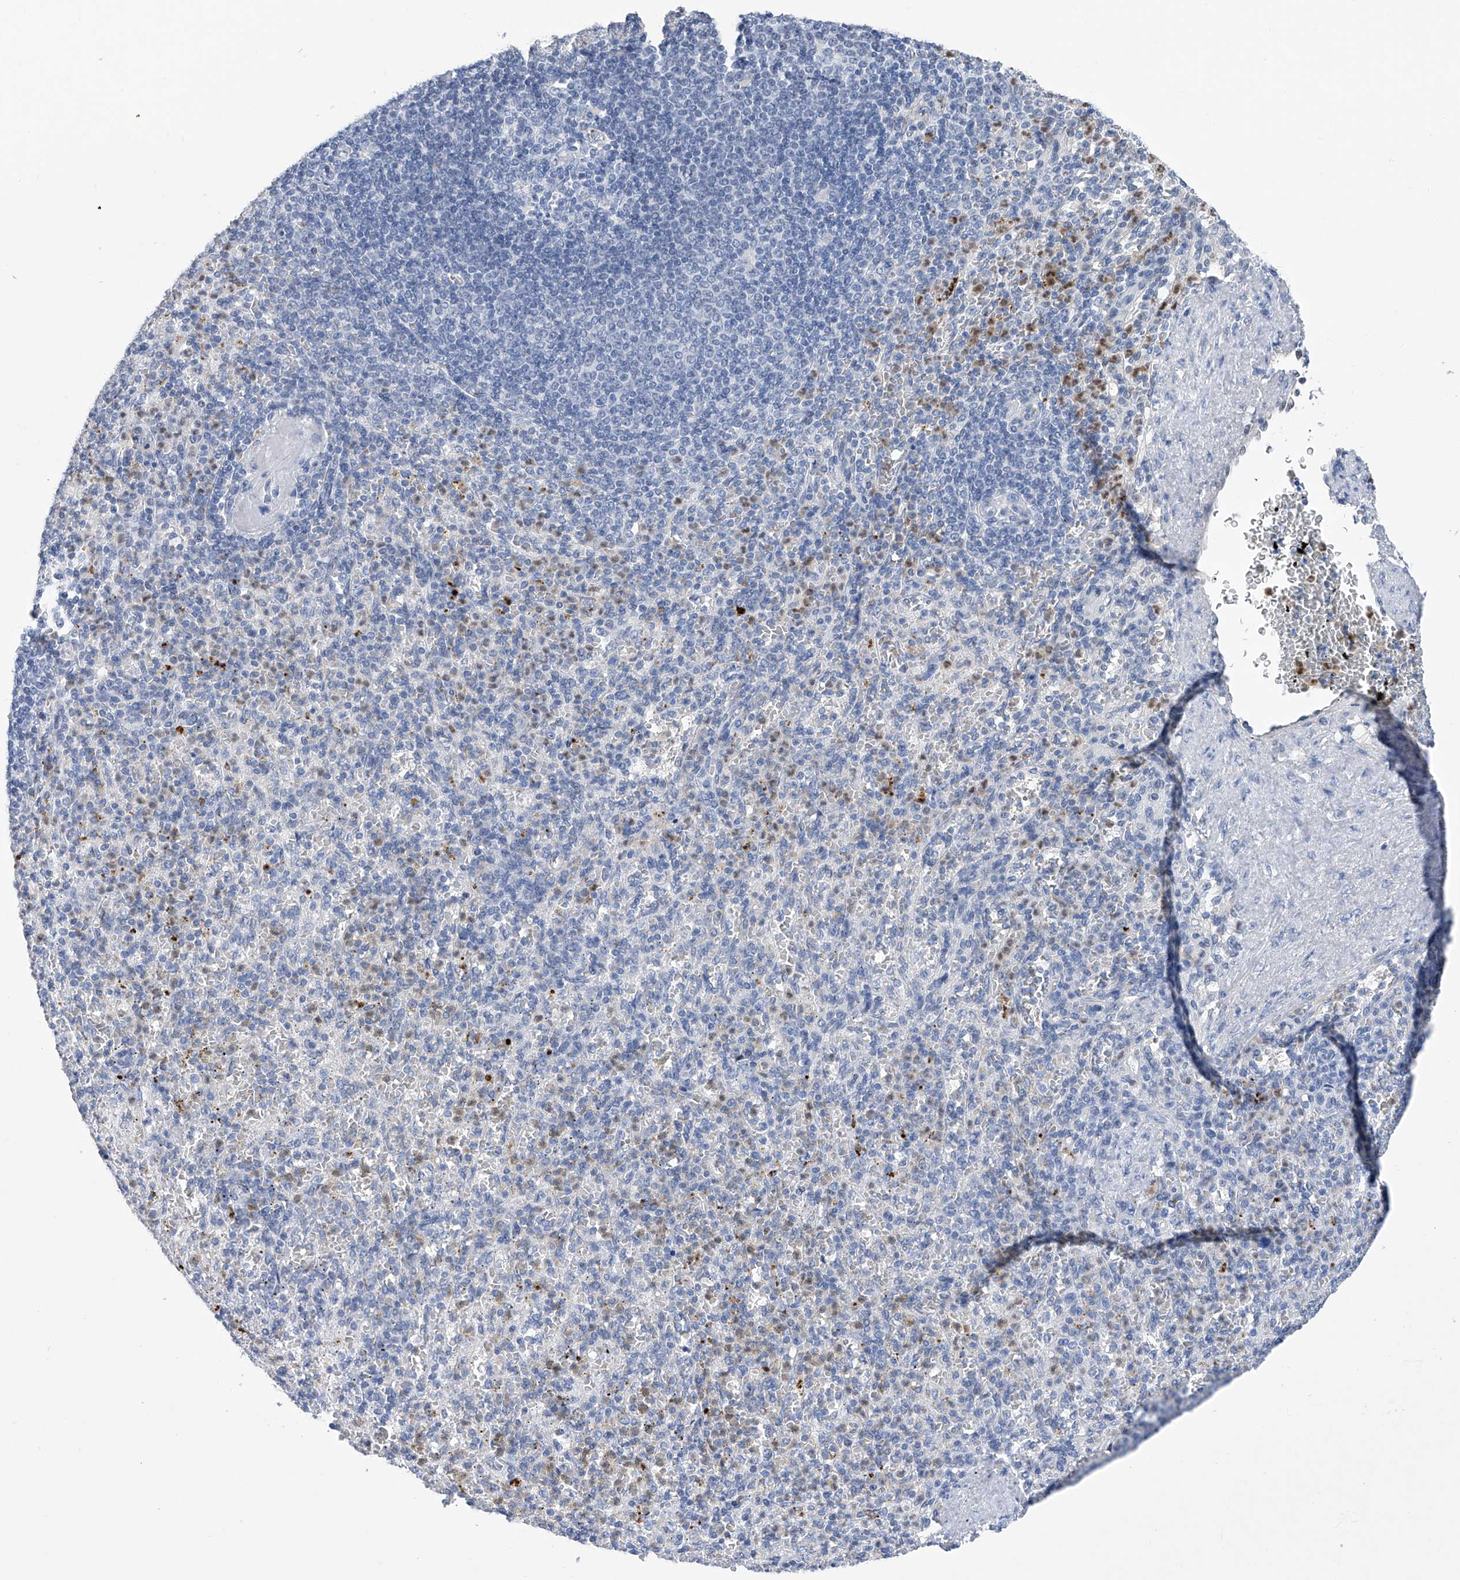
{"staining": {"intensity": "weak", "quantity": "<25%", "location": "cytoplasmic/membranous"}, "tissue": "spleen", "cell_type": "Cells in red pulp", "image_type": "normal", "snomed": [{"axis": "morphology", "description": "Normal tissue, NOS"}, {"axis": "topography", "description": "Spleen"}], "caption": "A photomicrograph of human spleen is negative for staining in cells in red pulp. The staining was performed using DAB to visualize the protein expression in brown, while the nuclei were stained in blue with hematoxylin (Magnification: 20x).", "gene": "PHF20", "patient": {"sex": "female", "age": 74}}